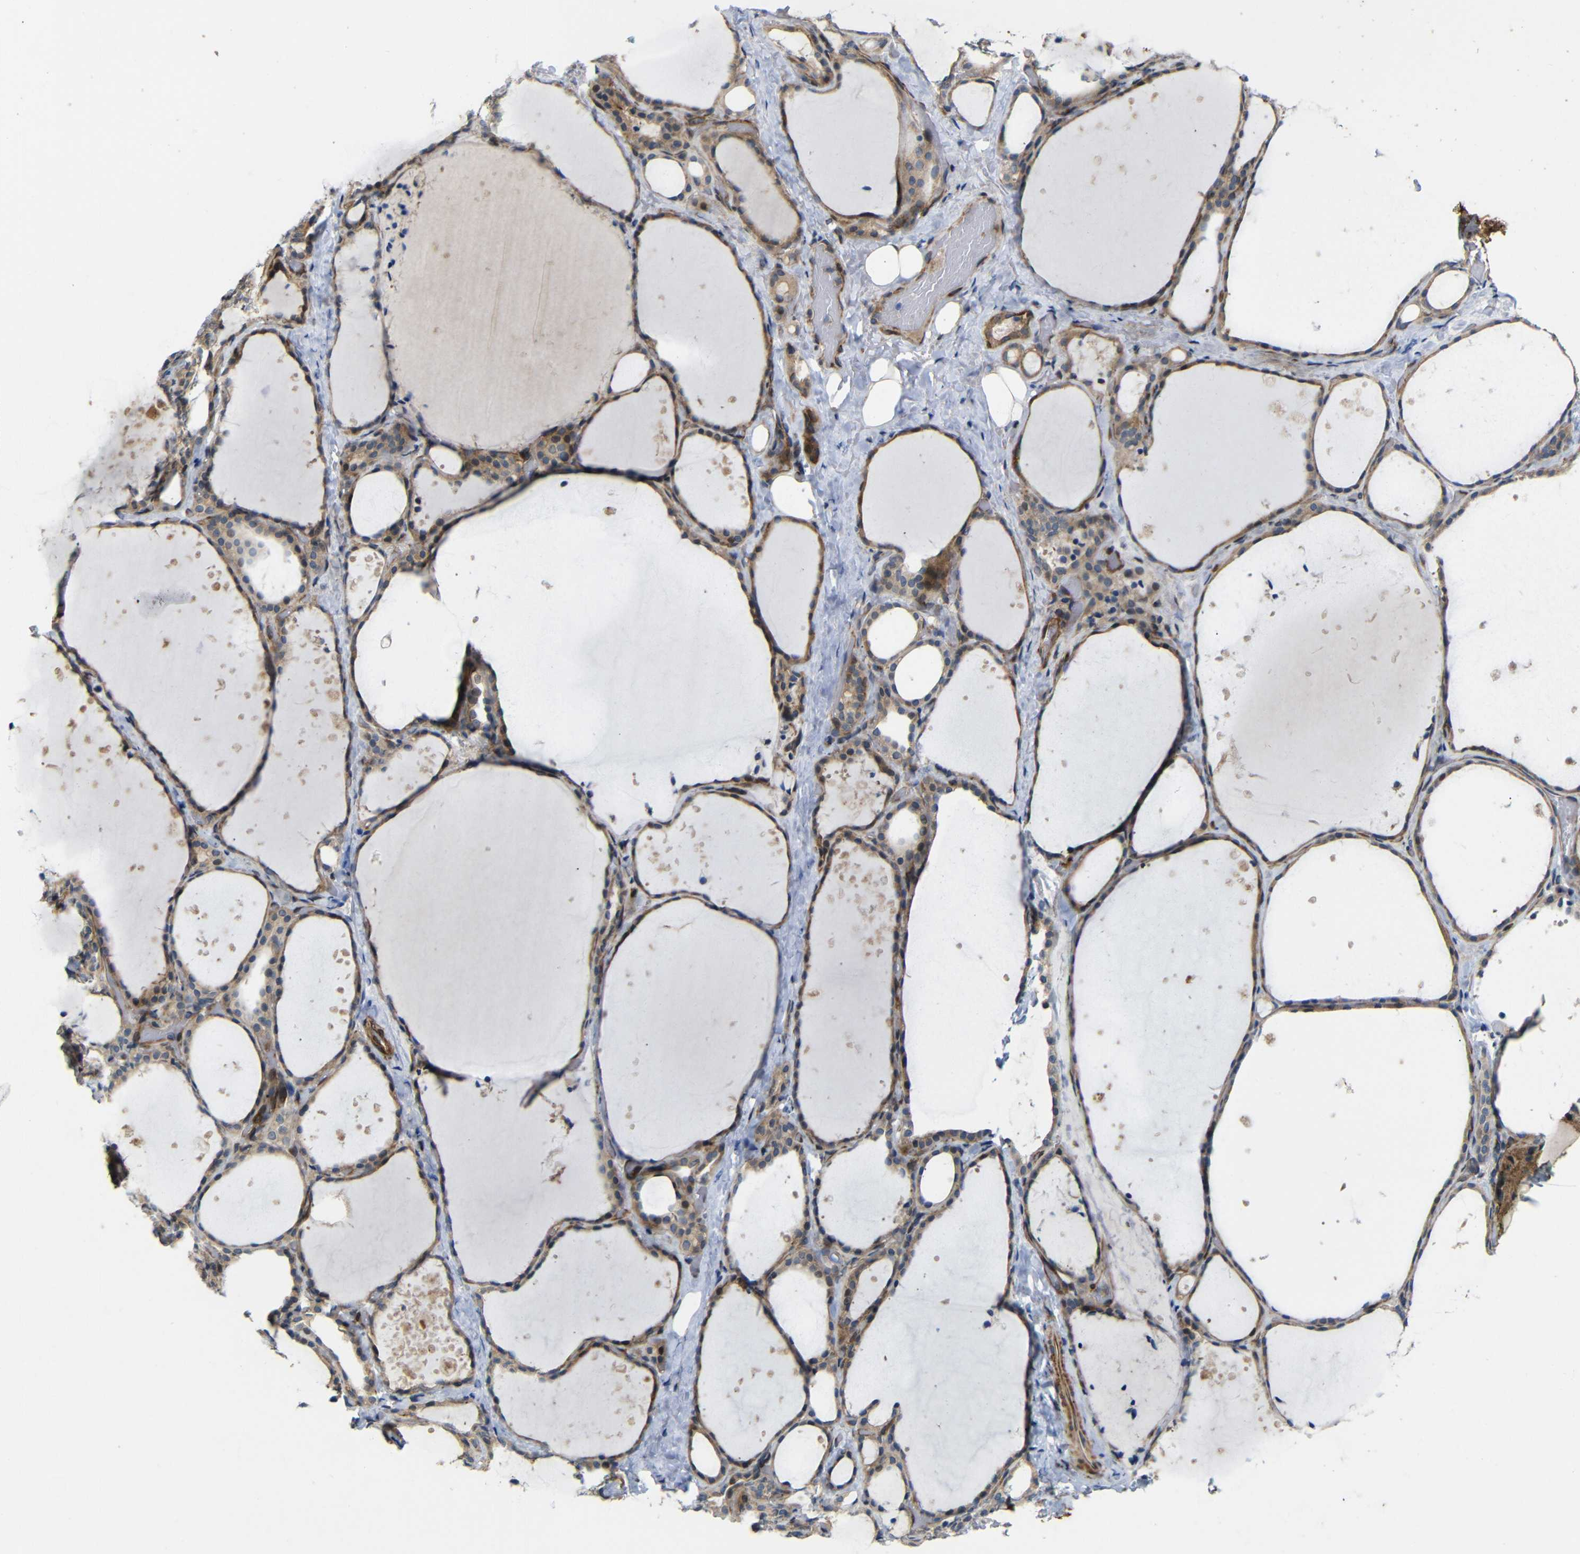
{"staining": {"intensity": "moderate", "quantity": ">75%", "location": "cytoplasmic/membranous"}, "tissue": "thyroid gland", "cell_type": "Glandular cells", "image_type": "normal", "snomed": [{"axis": "morphology", "description": "Normal tissue, NOS"}, {"axis": "topography", "description": "Thyroid gland"}], "caption": "Glandular cells demonstrate moderate cytoplasmic/membranous expression in about >75% of cells in unremarkable thyroid gland.", "gene": "P3H2", "patient": {"sex": "female", "age": 44}}